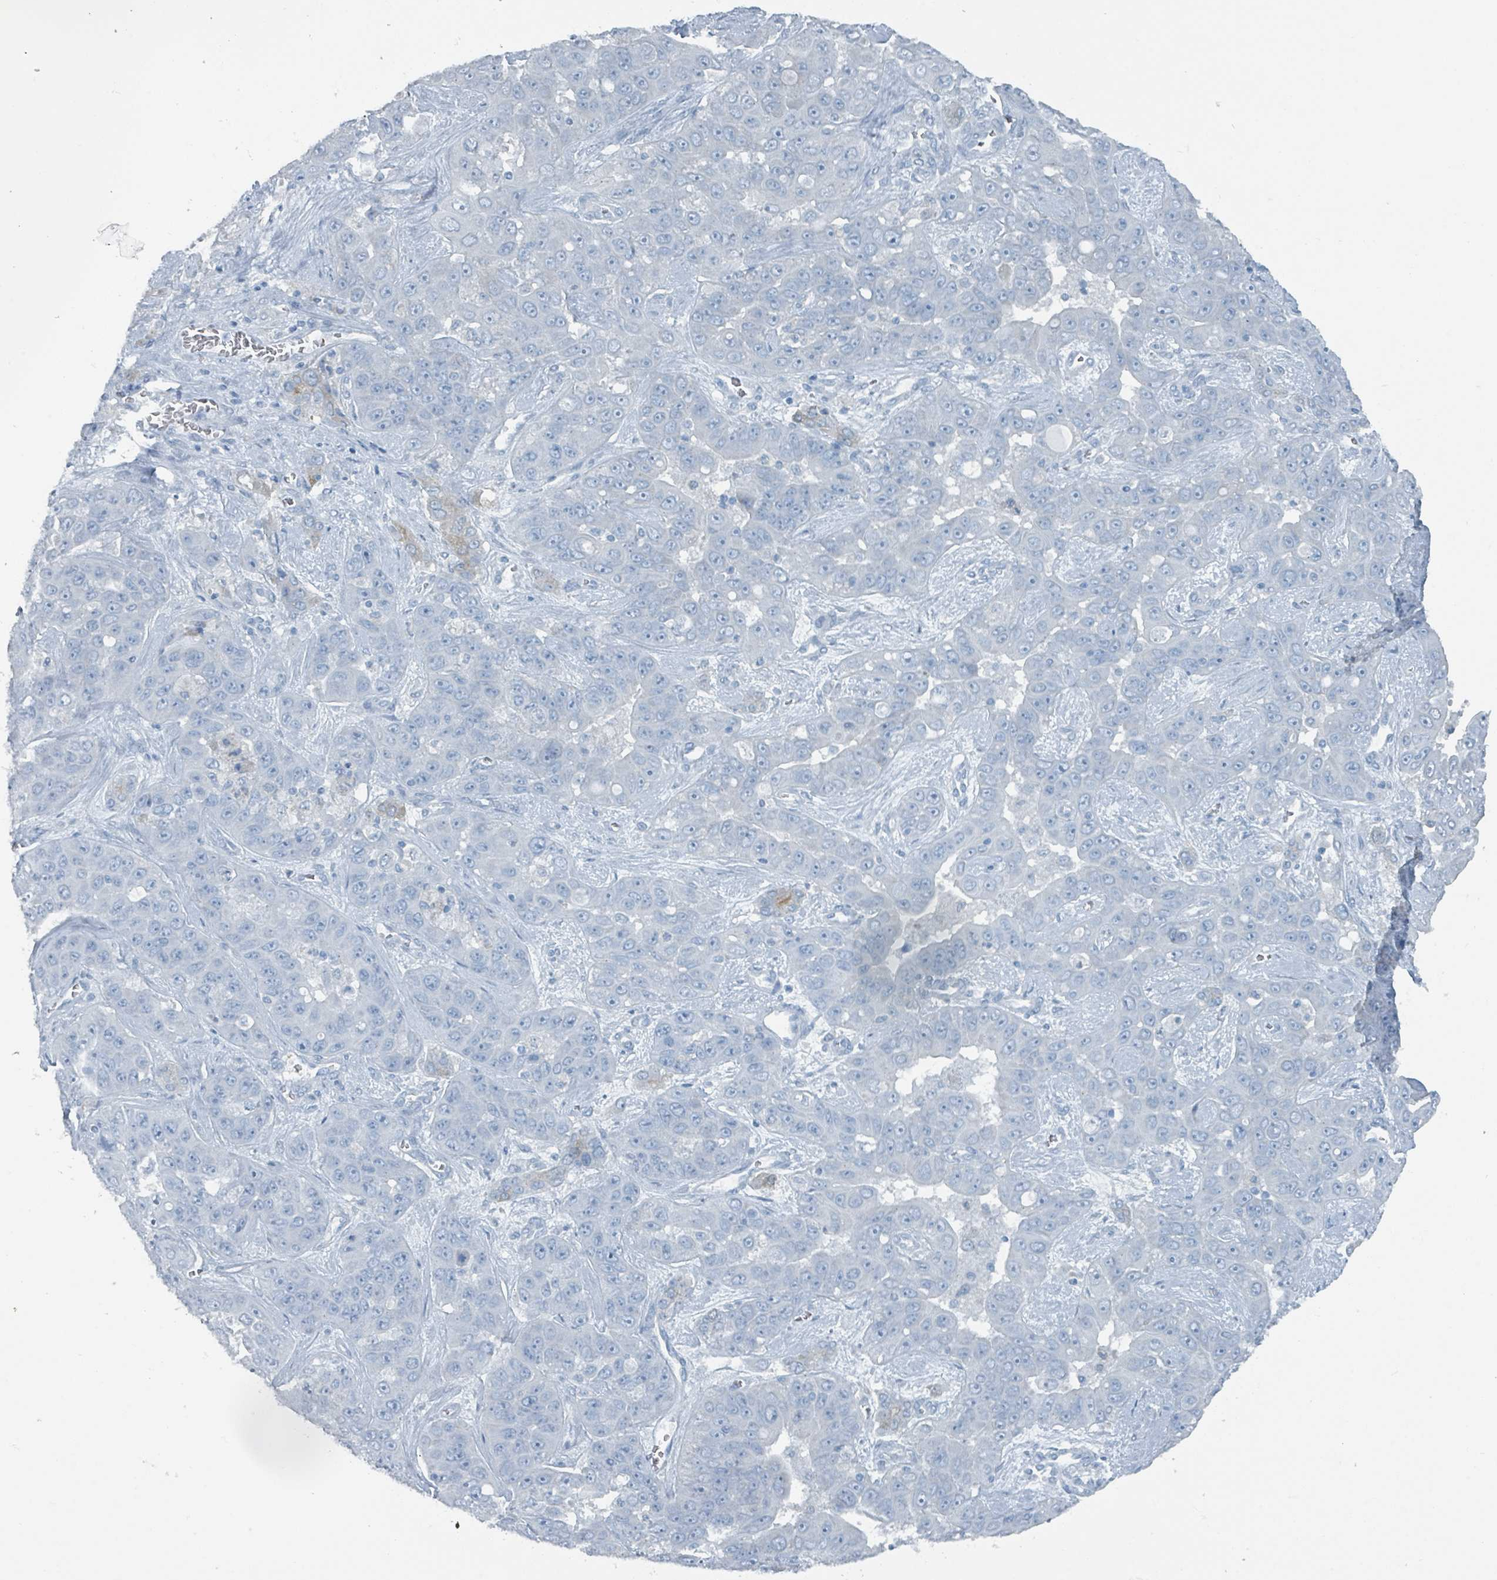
{"staining": {"intensity": "negative", "quantity": "none", "location": "none"}, "tissue": "liver cancer", "cell_type": "Tumor cells", "image_type": "cancer", "snomed": [{"axis": "morphology", "description": "Cholangiocarcinoma"}, {"axis": "topography", "description": "Liver"}], "caption": "IHC micrograph of neoplastic tissue: liver cancer (cholangiocarcinoma) stained with DAB (3,3'-diaminobenzidine) shows no significant protein expression in tumor cells. The staining is performed using DAB brown chromogen with nuclei counter-stained in using hematoxylin.", "gene": "GAMT", "patient": {"sex": "female", "age": 52}}